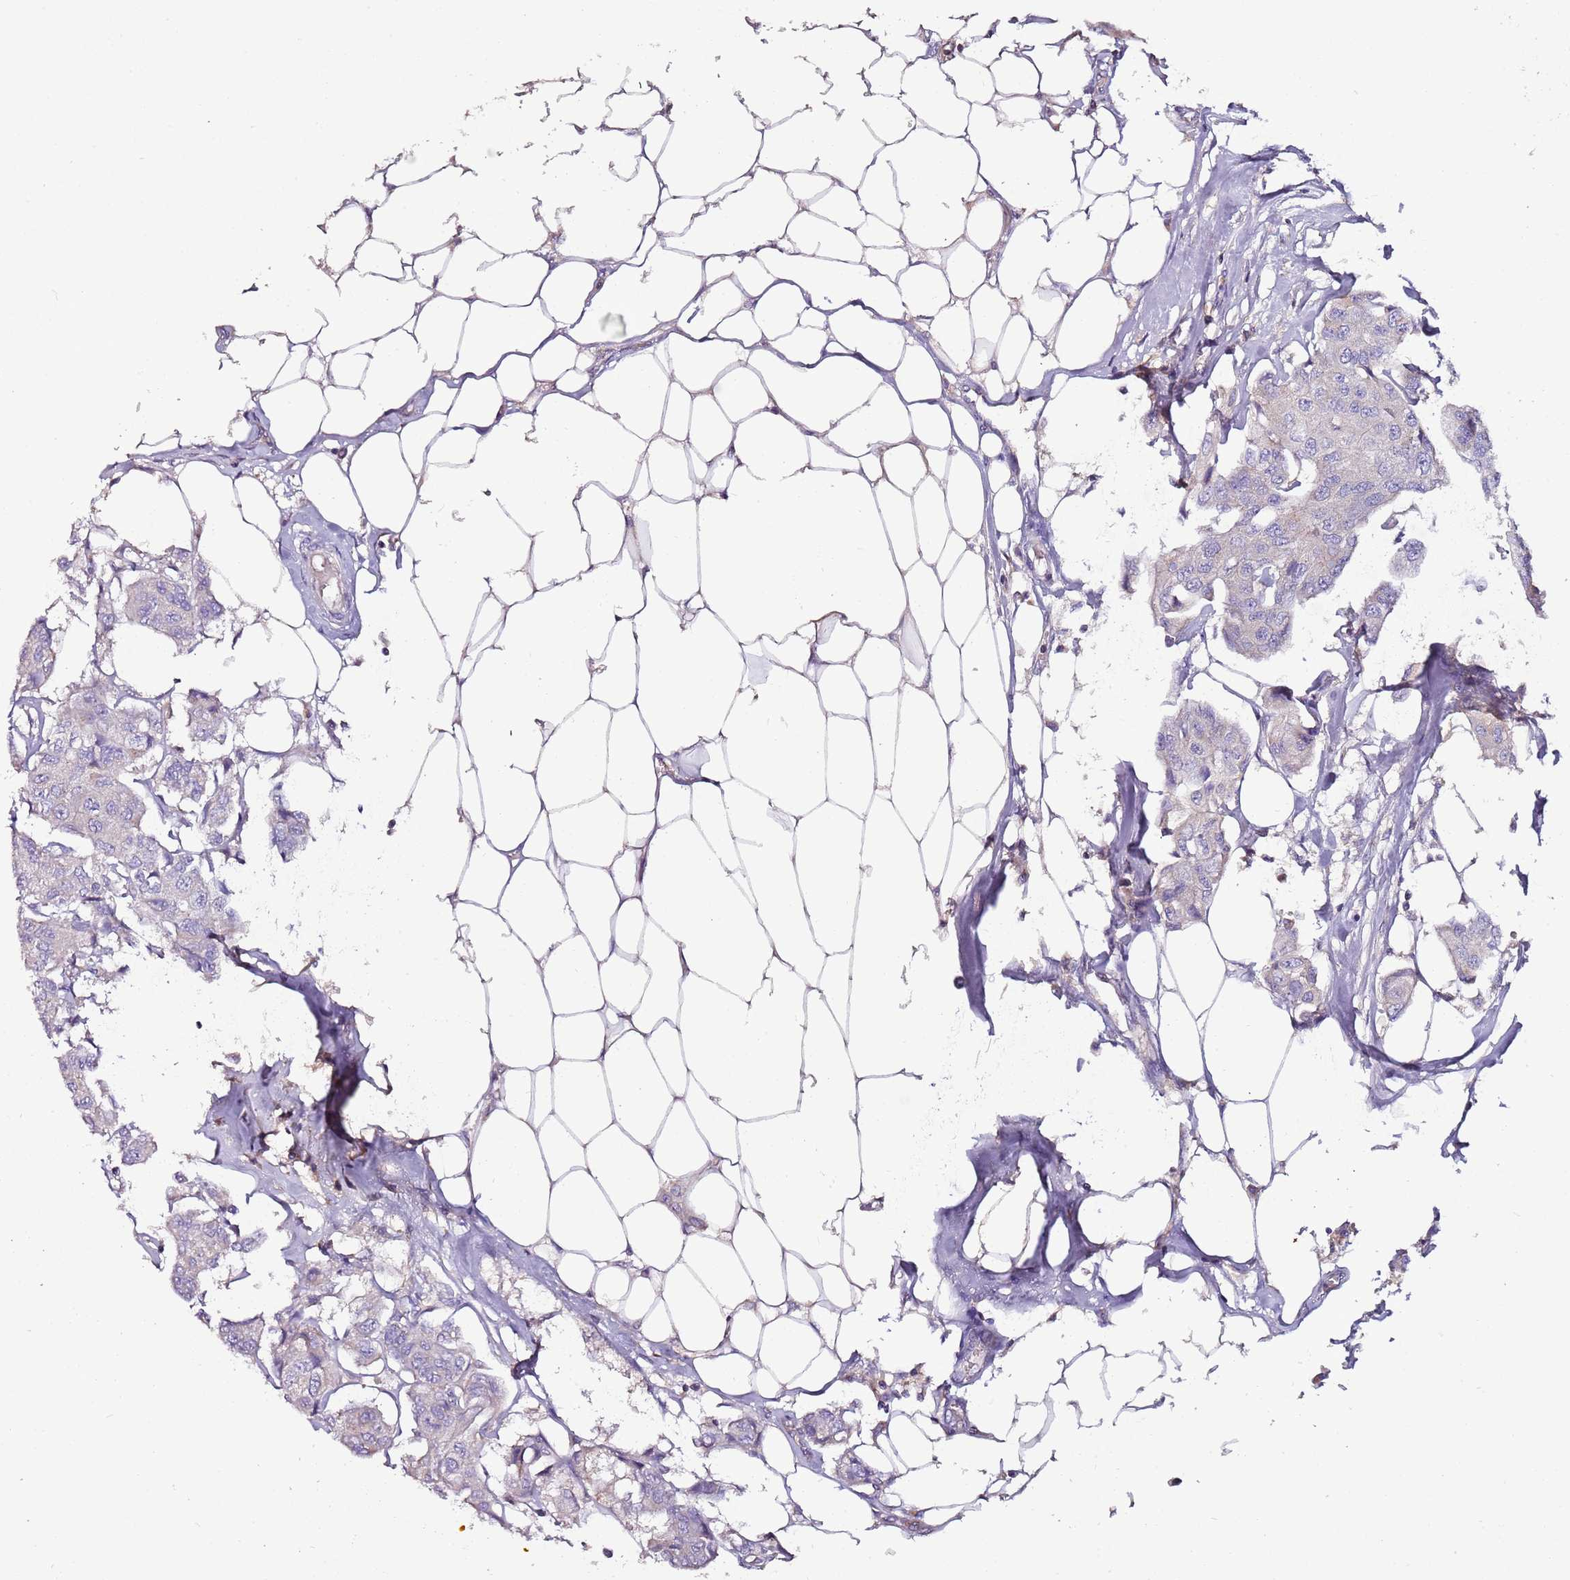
{"staining": {"intensity": "negative", "quantity": "none", "location": "none"}, "tissue": "breast cancer", "cell_type": "Tumor cells", "image_type": "cancer", "snomed": [{"axis": "morphology", "description": "Duct carcinoma"}, {"axis": "topography", "description": "Breast"}, {"axis": "topography", "description": "Lymph node"}], "caption": "Image shows no significant protein expression in tumor cells of breast cancer (invasive ductal carcinoma).", "gene": "IGIP", "patient": {"sex": "female", "age": 80}}